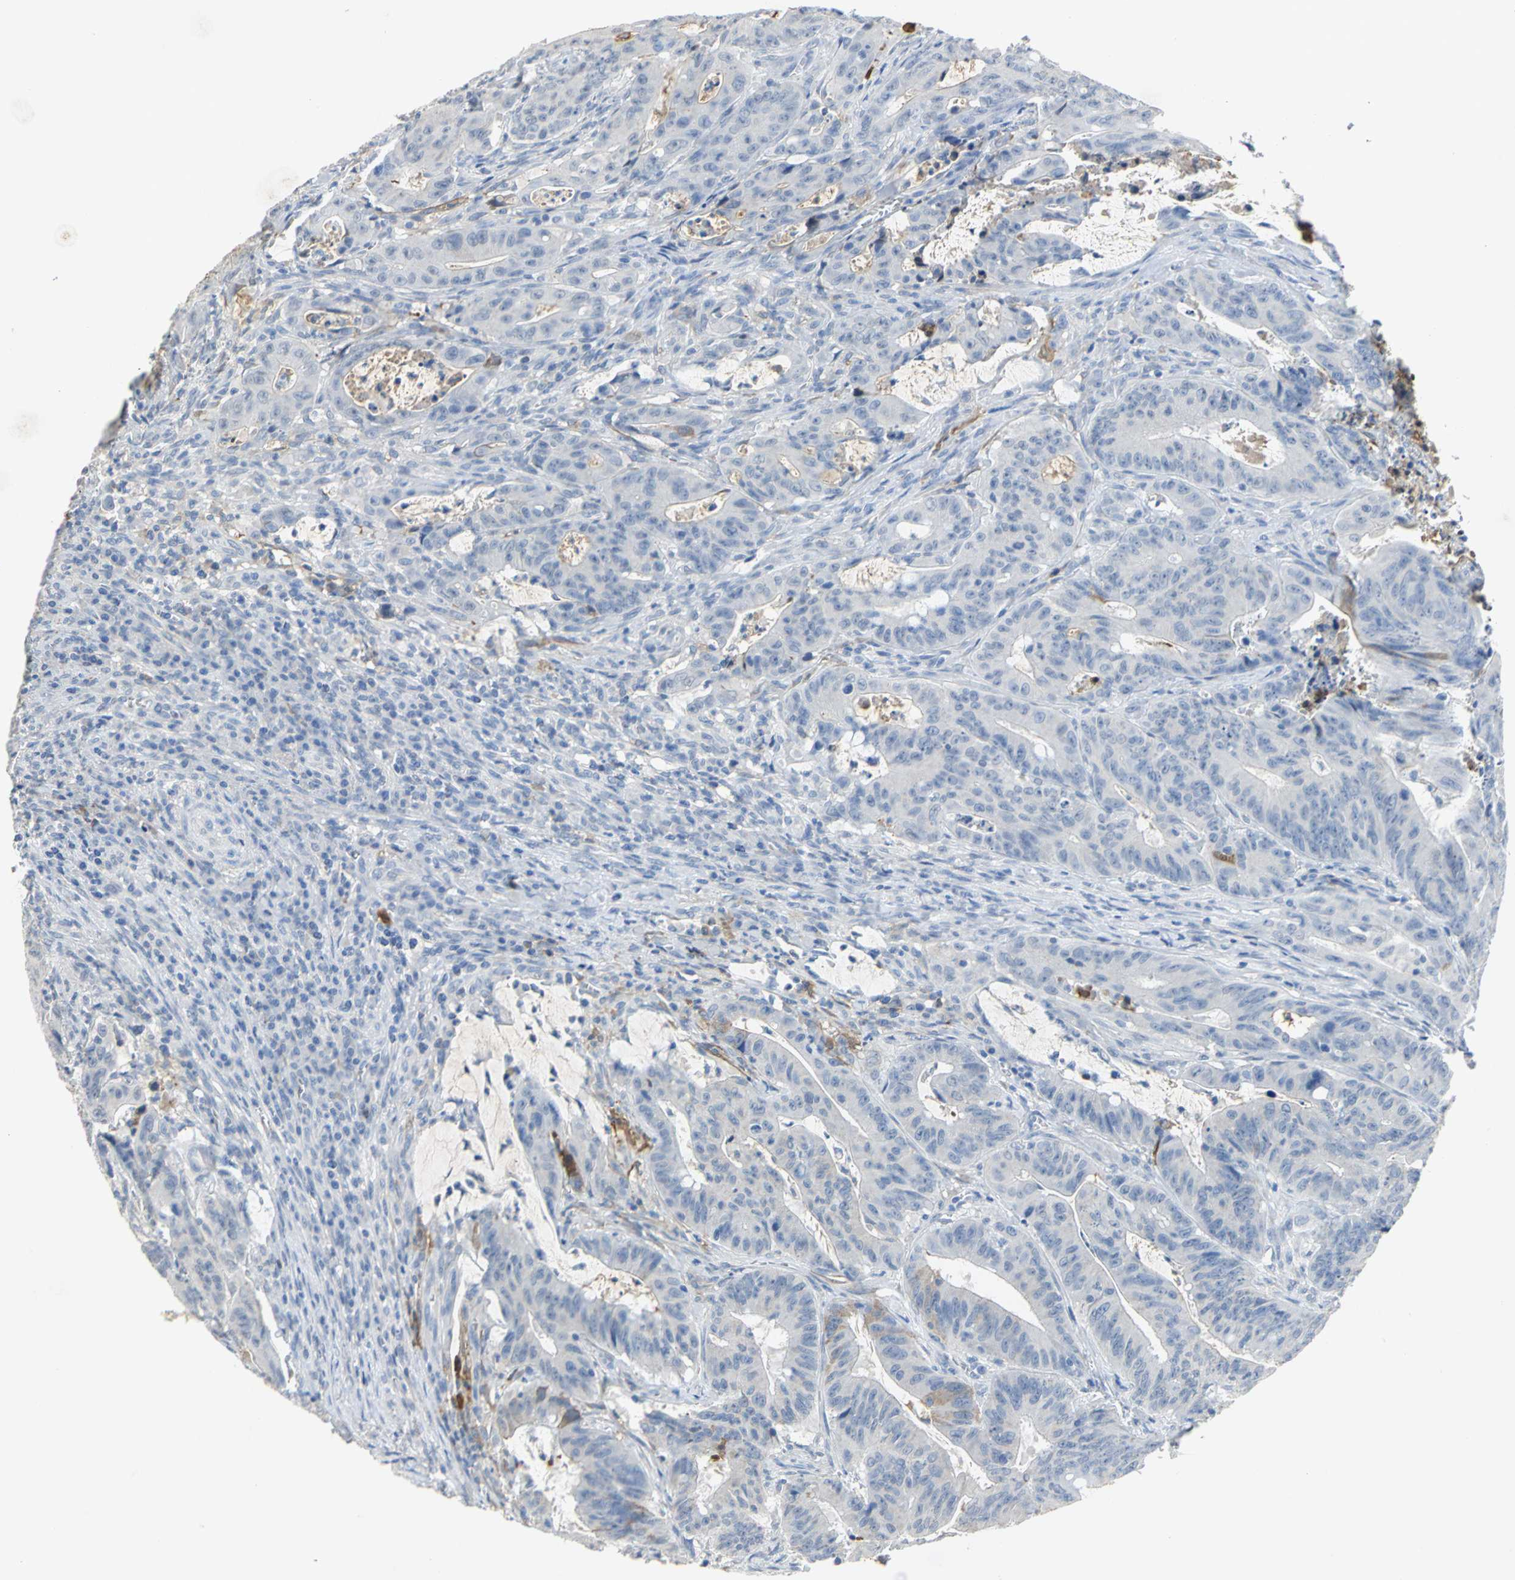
{"staining": {"intensity": "moderate", "quantity": "<25%", "location": "cytoplasmic/membranous"}, "tissue": "colorectal cancer", "cell_type": "Tumor cells", "image_type": "cancer", "snomed": [{"axis": "morphology", "description": "Adenocarcinoma, NOS"}, {"axis": "topography", "description": "Colon"}], "caption": "A low amount of moderate cytoplasmic/membranous staining is present in about <25% of tumor cells in adenocarcinoma (colorectal) tissue. (DAB (3,3'-diaminobenzidine) IHC, brown staining for protein, blue staining for nuclei).", "gene": "GYG2", "patient": {"sex": "male", "age": 45}}